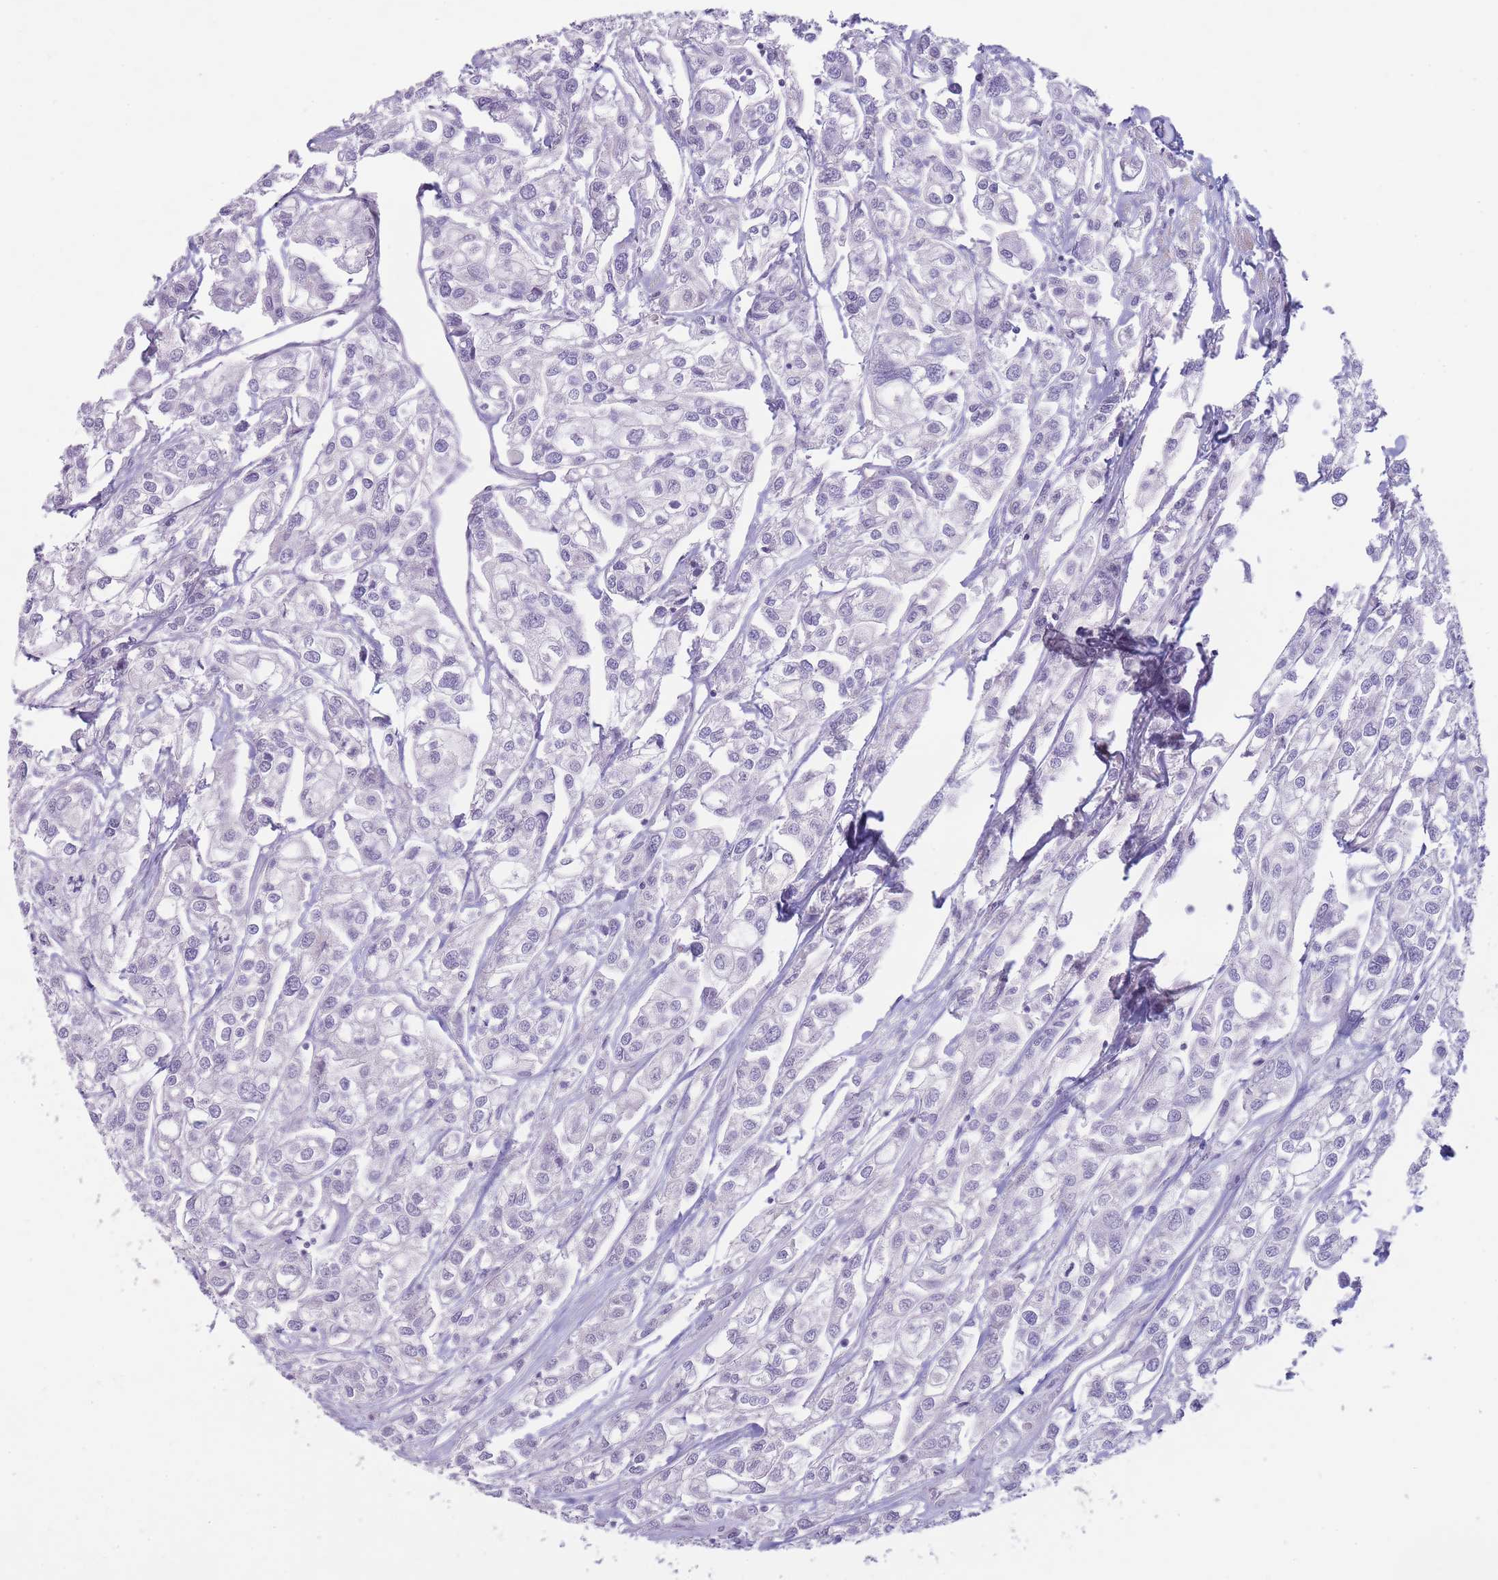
{"staining": {"intensity": "negative", "quantity": "none", "location": "none"}, "tissue": "urothelial cancer", "cell_type": "Tumor cells", "image_type": "cancer", "snomed": [{"axis": "morphology", "description": "Urothelial carcinoma, High grade"}, {"axis": "topography", "description": "Urinary bladder"}], "caption": "Immunohistochemistry micrograph of urothelial cancer stained for a protein (brown), which reveals no staining in tumor cells. (DAB immunohistochemistry (IHC), high magnification).", "gene": "UTP14A", "patient": {"sex": "male", "age": 67}}